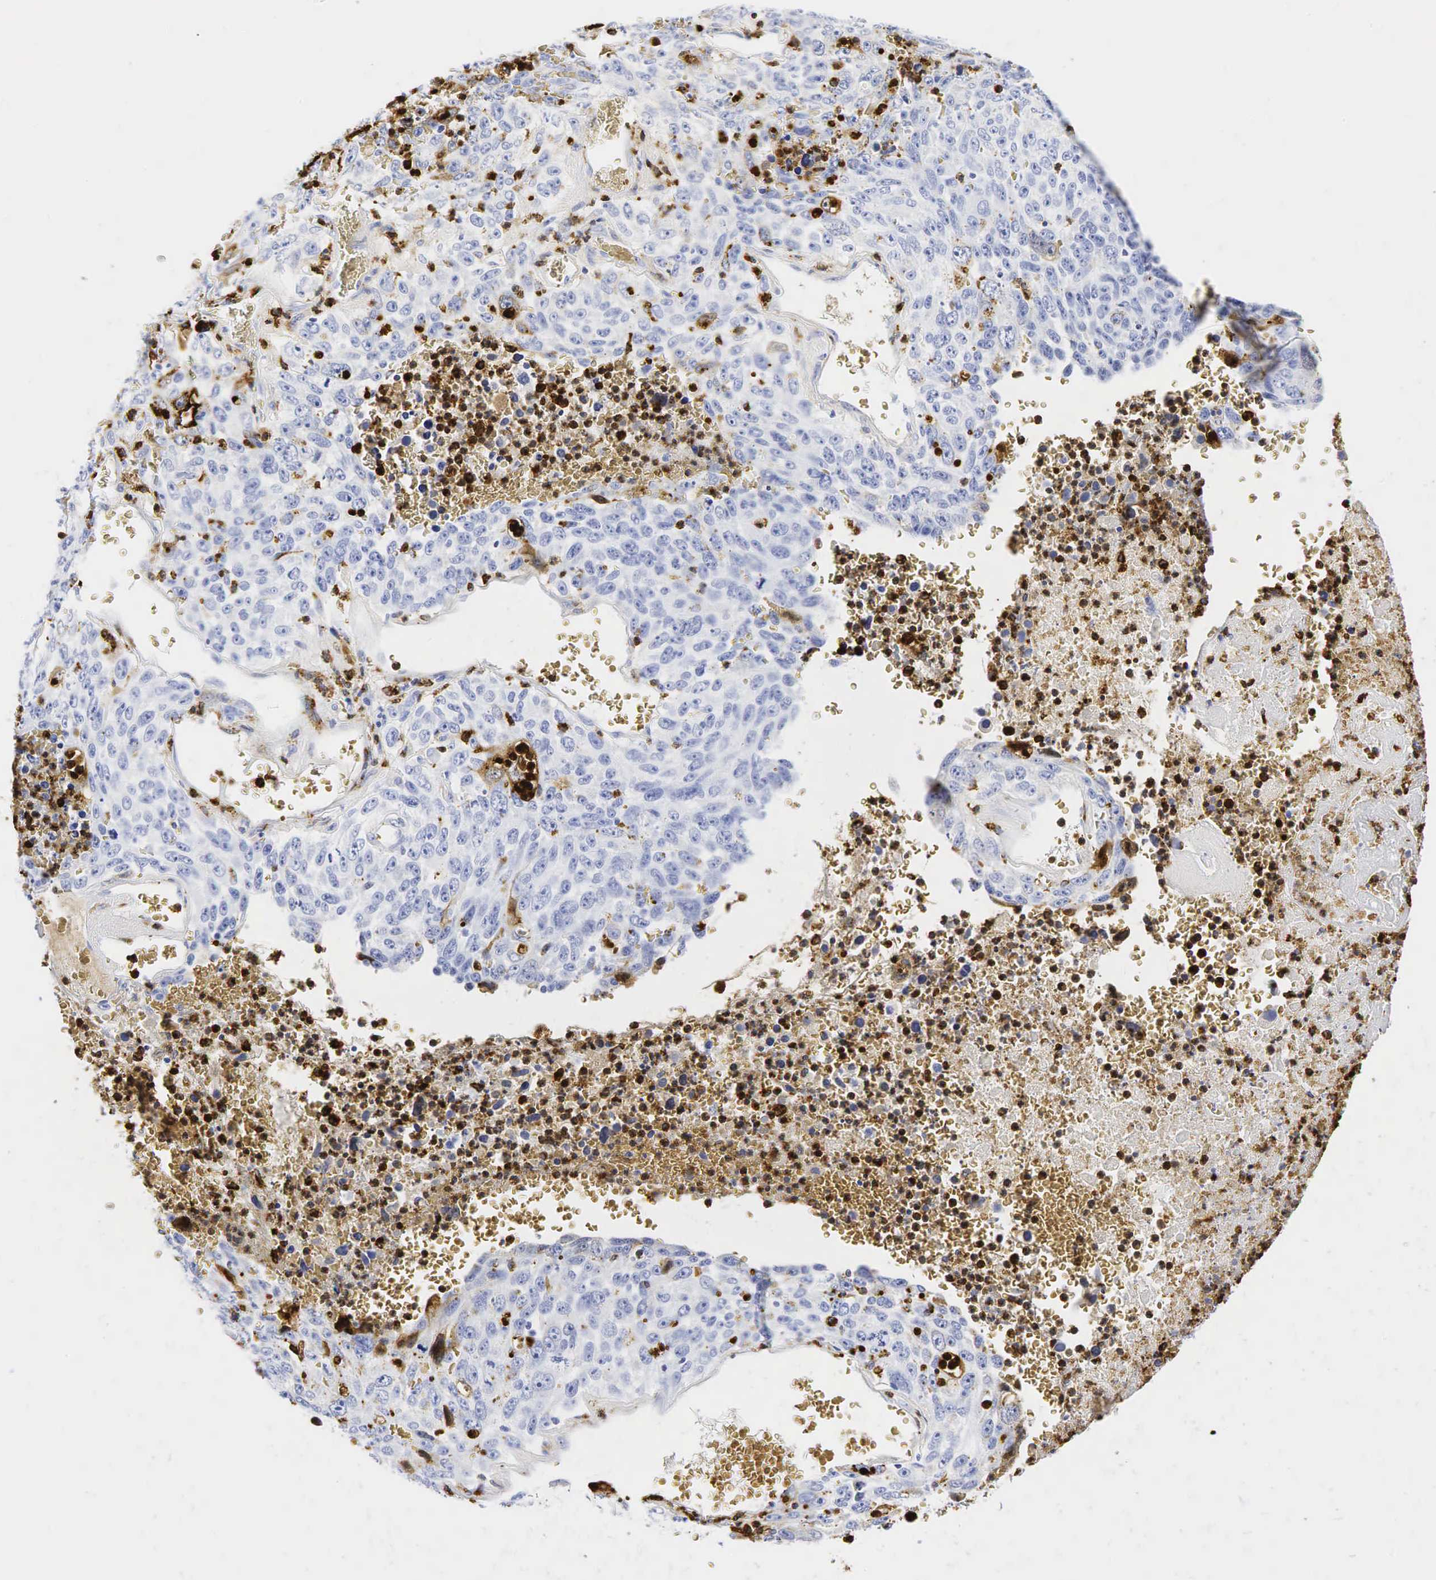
{"staining": {"intensity": "negative", "quantity": "none", "location": "none"}, "tissue": "lung cancer", "cell_type": "Tumor cells", "image_type": "cancer", "snomed": [{"axis": "morphology", "description": "Squamous cell carcinoma, NOS"}, {"axis": "topography", "description": "Lung"}], "caption": "Tumor cells show no significant staining in lung cancer (squamous cell carcinoma).", "gene": "LYZ", "patient": {"sex": "male", "age": 64}}